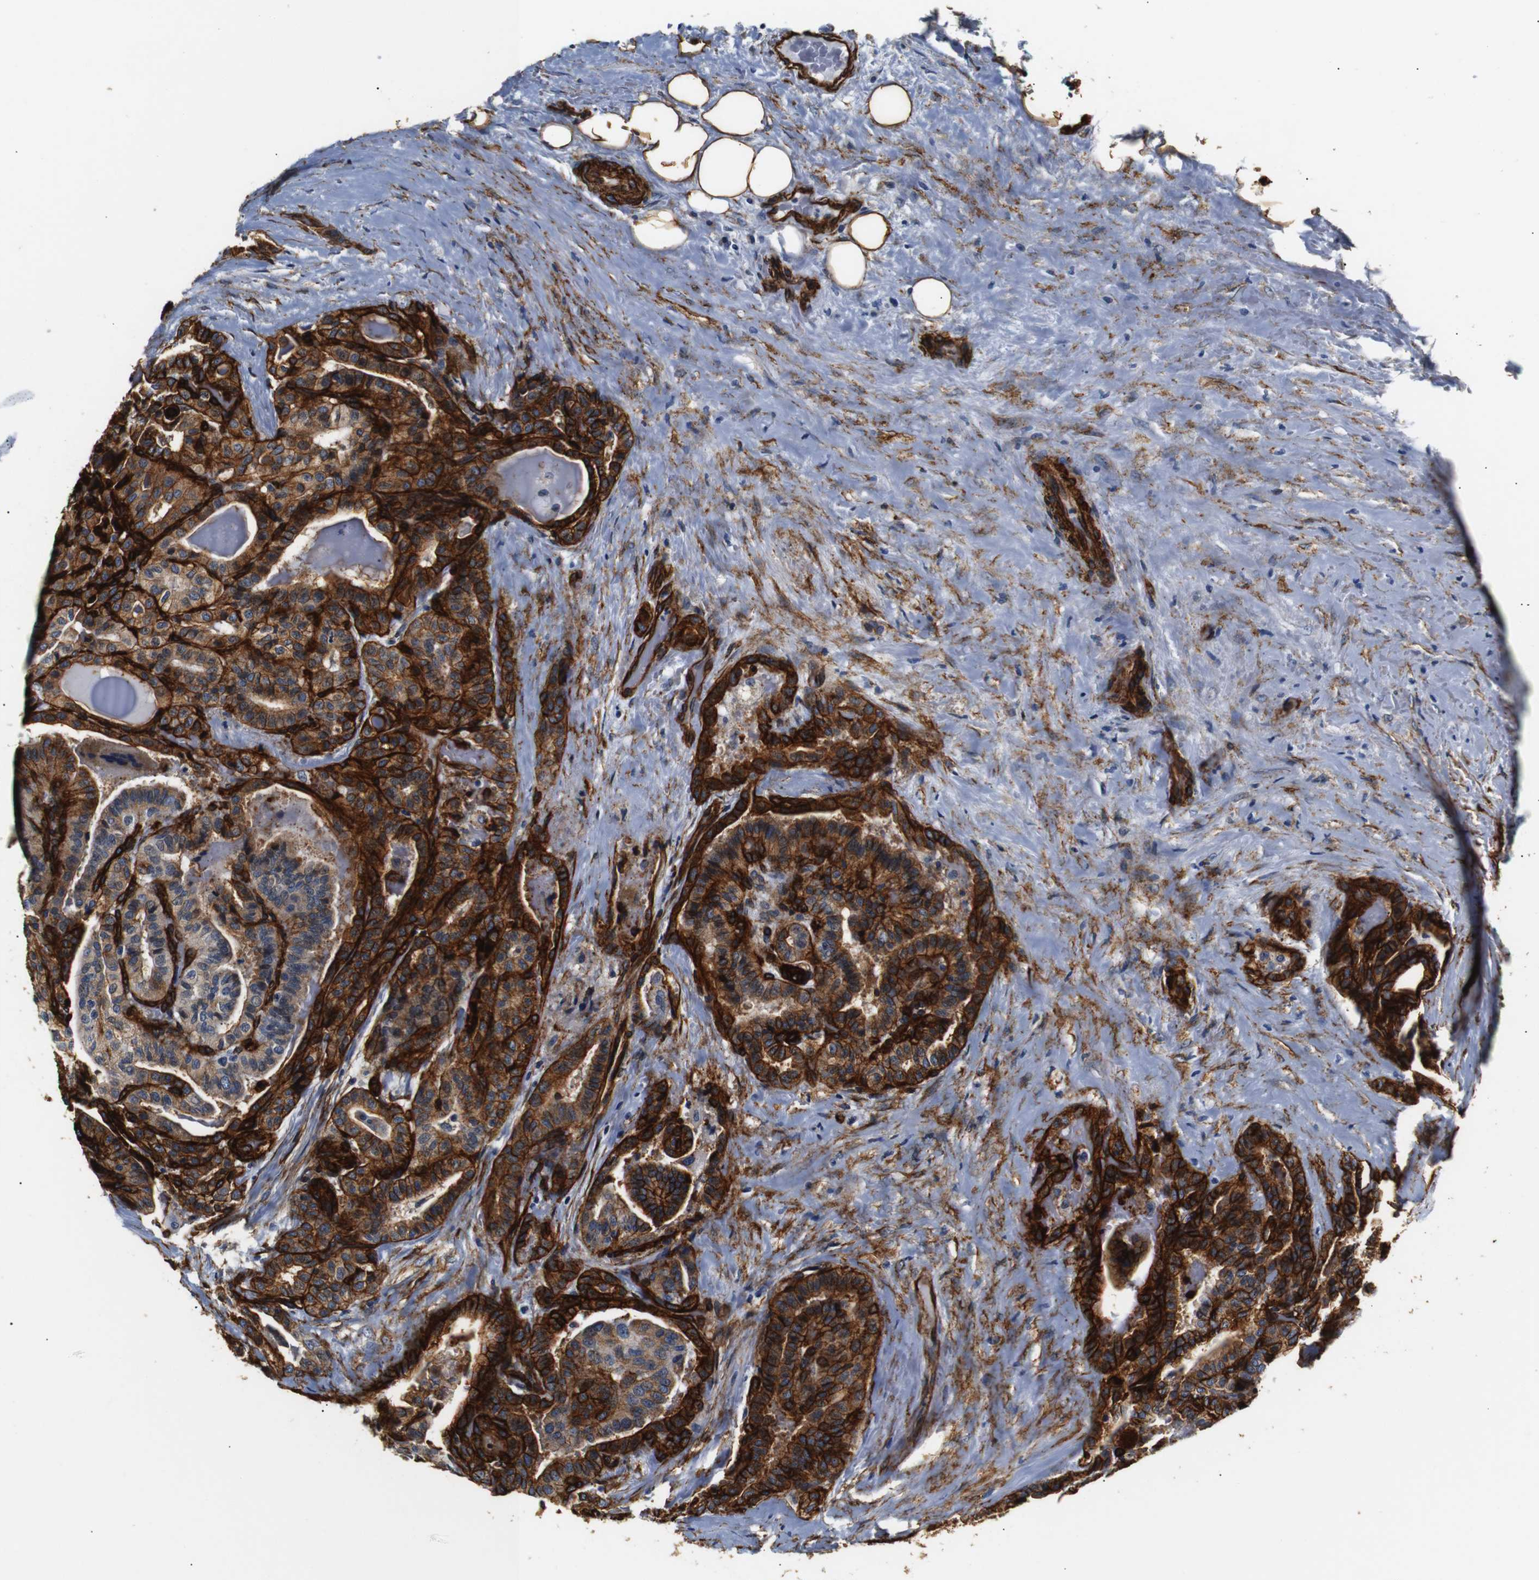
{"staining": {"intensity": "strong", "quantity": ">75%", "location": "cytoplasmic/membranous"}, "tissue": "thyroid cancer", "cell_type": "Tumor cells", "image_type": "cancer", "snomed": [{"axis": "morphology", "description": "Papillary adenocarcinoma, NOS"}, {"axis": "topography", "description": "Thyroid gland"}], "caption": "Strong cytoplasmic/membranous positivity is seen in approximately >75% of tumor cells in thyroid papillary adenocarcinoma.", "gene": "CAV2", "patient": {"sex": "male", "age": 77}}